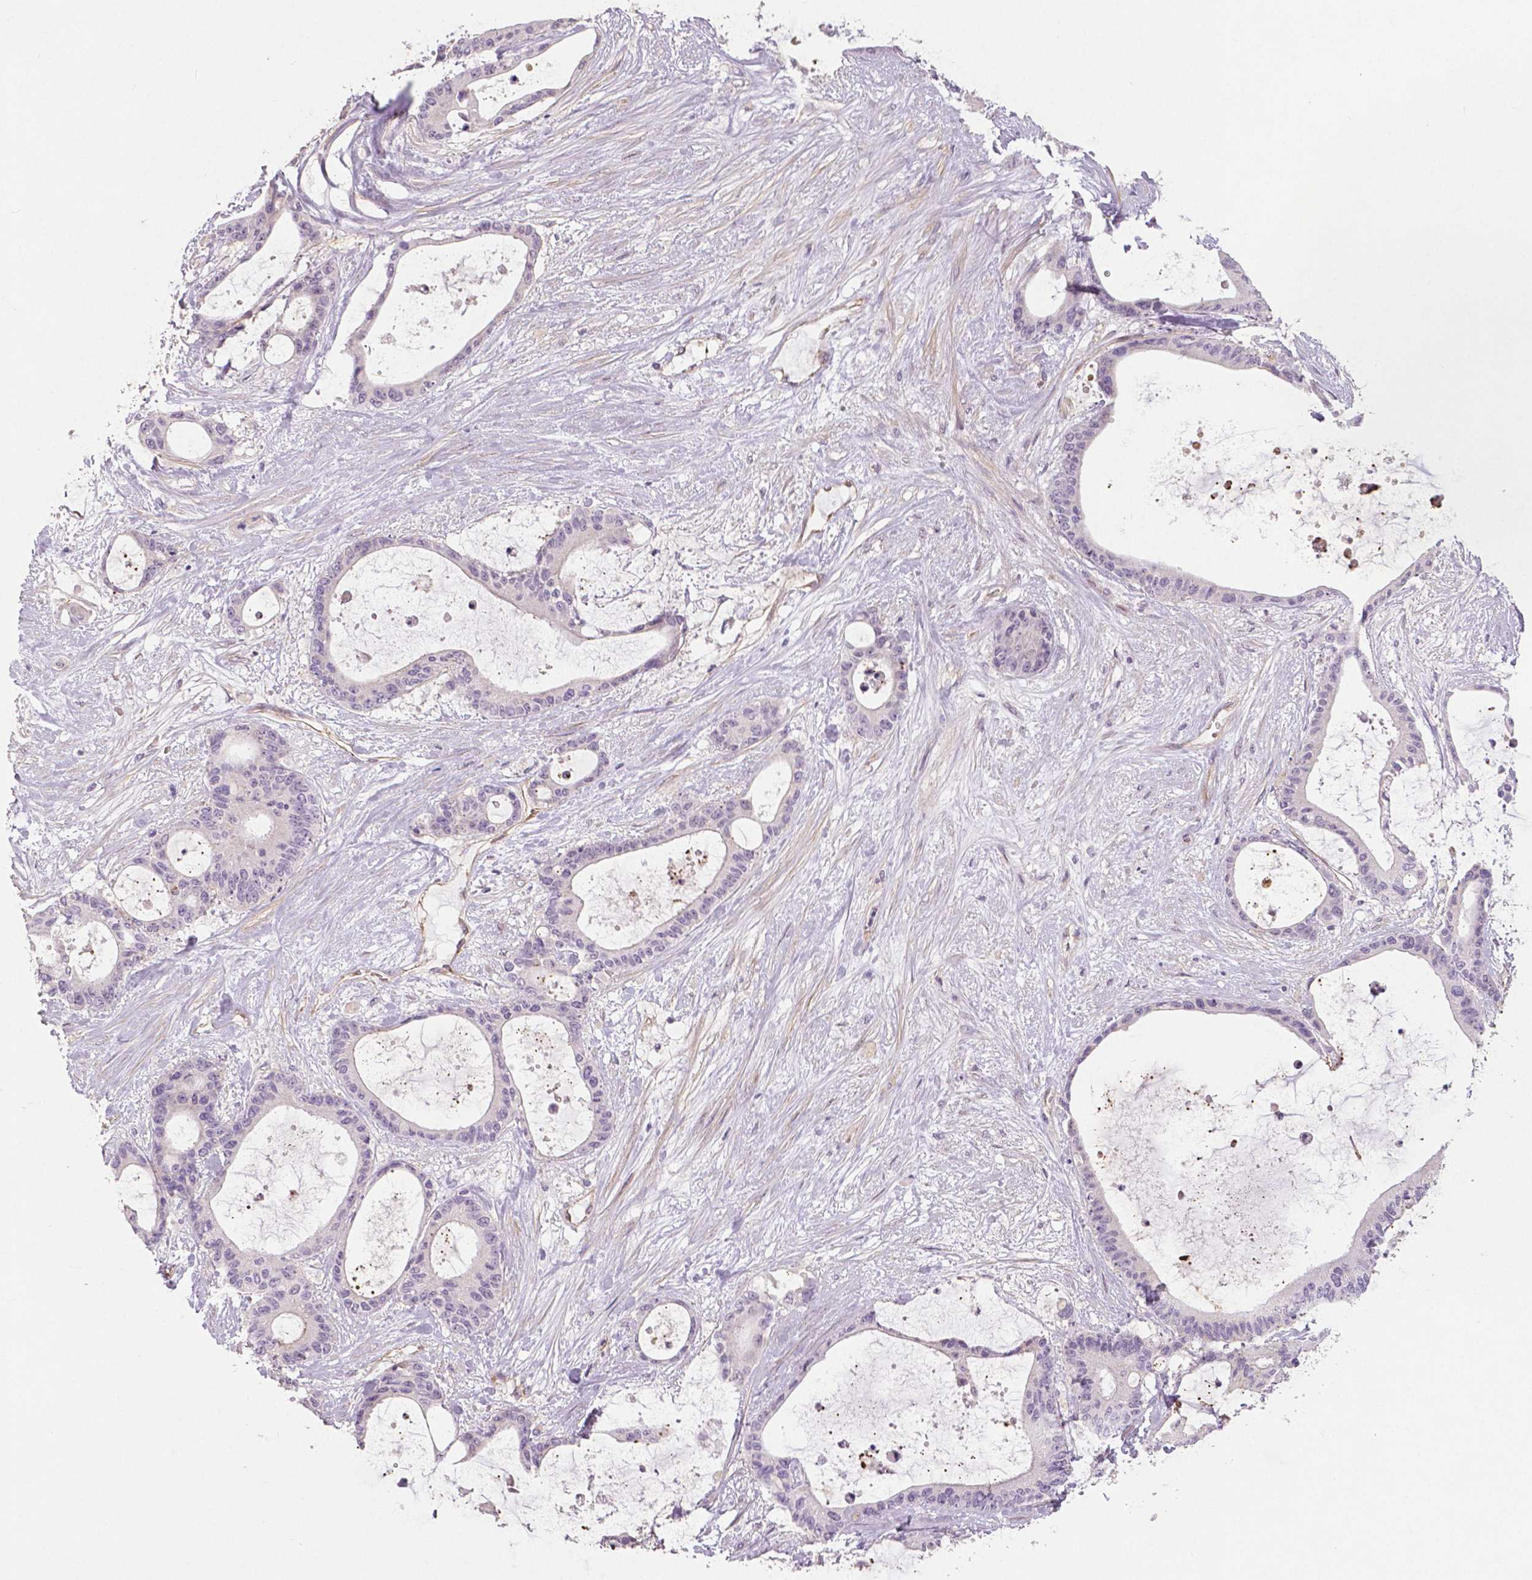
{"staining": {"intensity": "negative", "quantity": "none", "location": "none"}, "tissue": "liver cancer", "cell_type": "Tumor cells", "image_type": "cancer", "snomed": [{"axis": "morphology", "description": "Normal tissue, NOS"}, {"axis": "morphology", "description": "Cholangiocarcinoma"}, {"axis": "topography", "description": "Liver"}, {"axis": "topography", "description": "Peripheral nerve tissue"}], "caption": "Tumor cells show no significant protein positivity in liver cancer (cholangiocarcinoma).", "gene": "FLT1", "patient": {"sex": "female", "age": 73}}